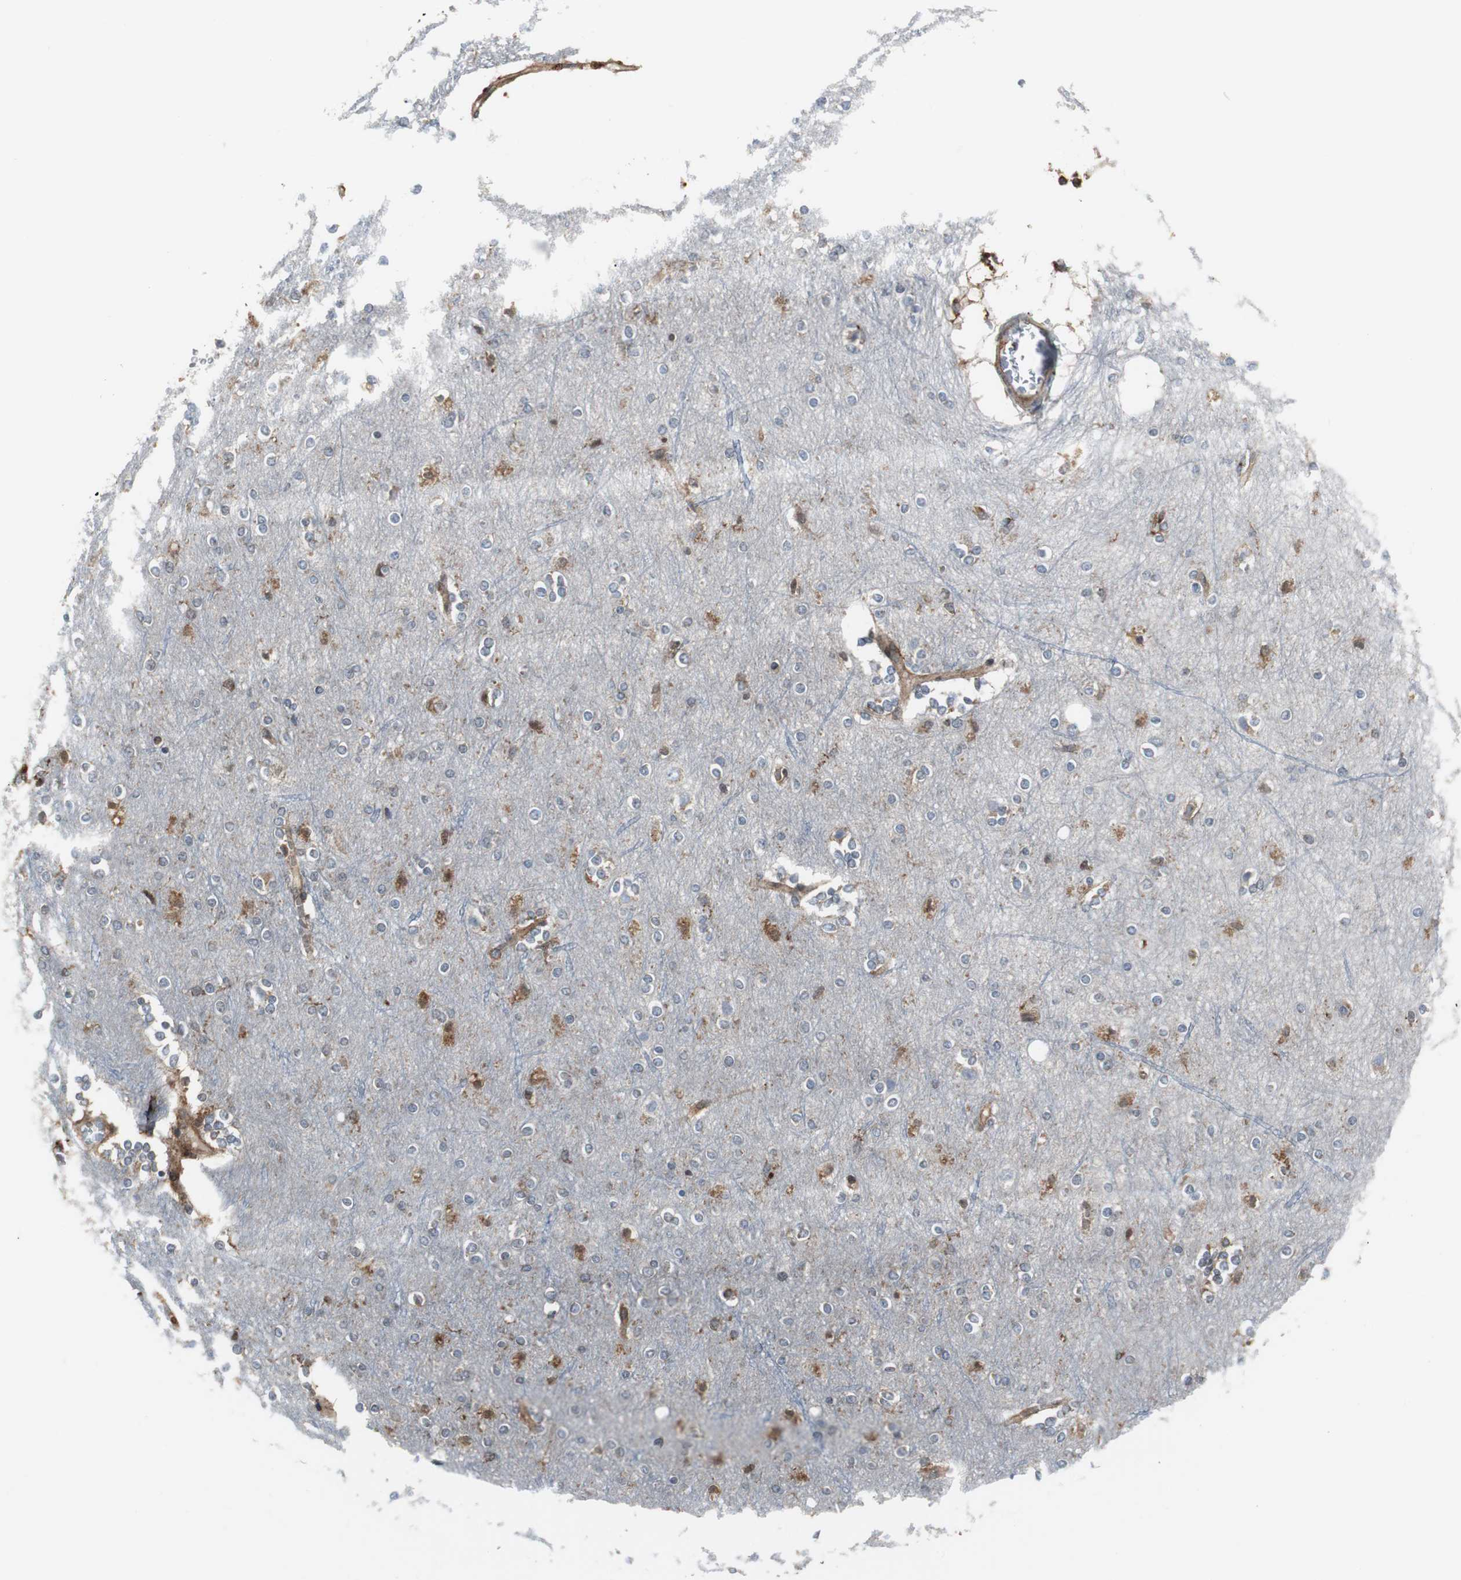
{"staining": {"intensity": "moderate", "quantity": ">75%", "location": "cytoplasmic/membranous"}, "tissue": "cerebral cortex", "cell_type": "Endothelial cells", "image_type": "normal", "snomed": [{"axis": "morphology", "description": "Normal tissue, NOS"}, {"axis": "topography", "description": "Cerebral cortex"}], "caption": "Cerebral cortex was stained to show a protein in brown. There is medium levels of moderate cytoplasmic/membranous positivity in about >75% of endothelial cells.", "gene": "RELA", "patient": {"sex": "female", "age": 54}}